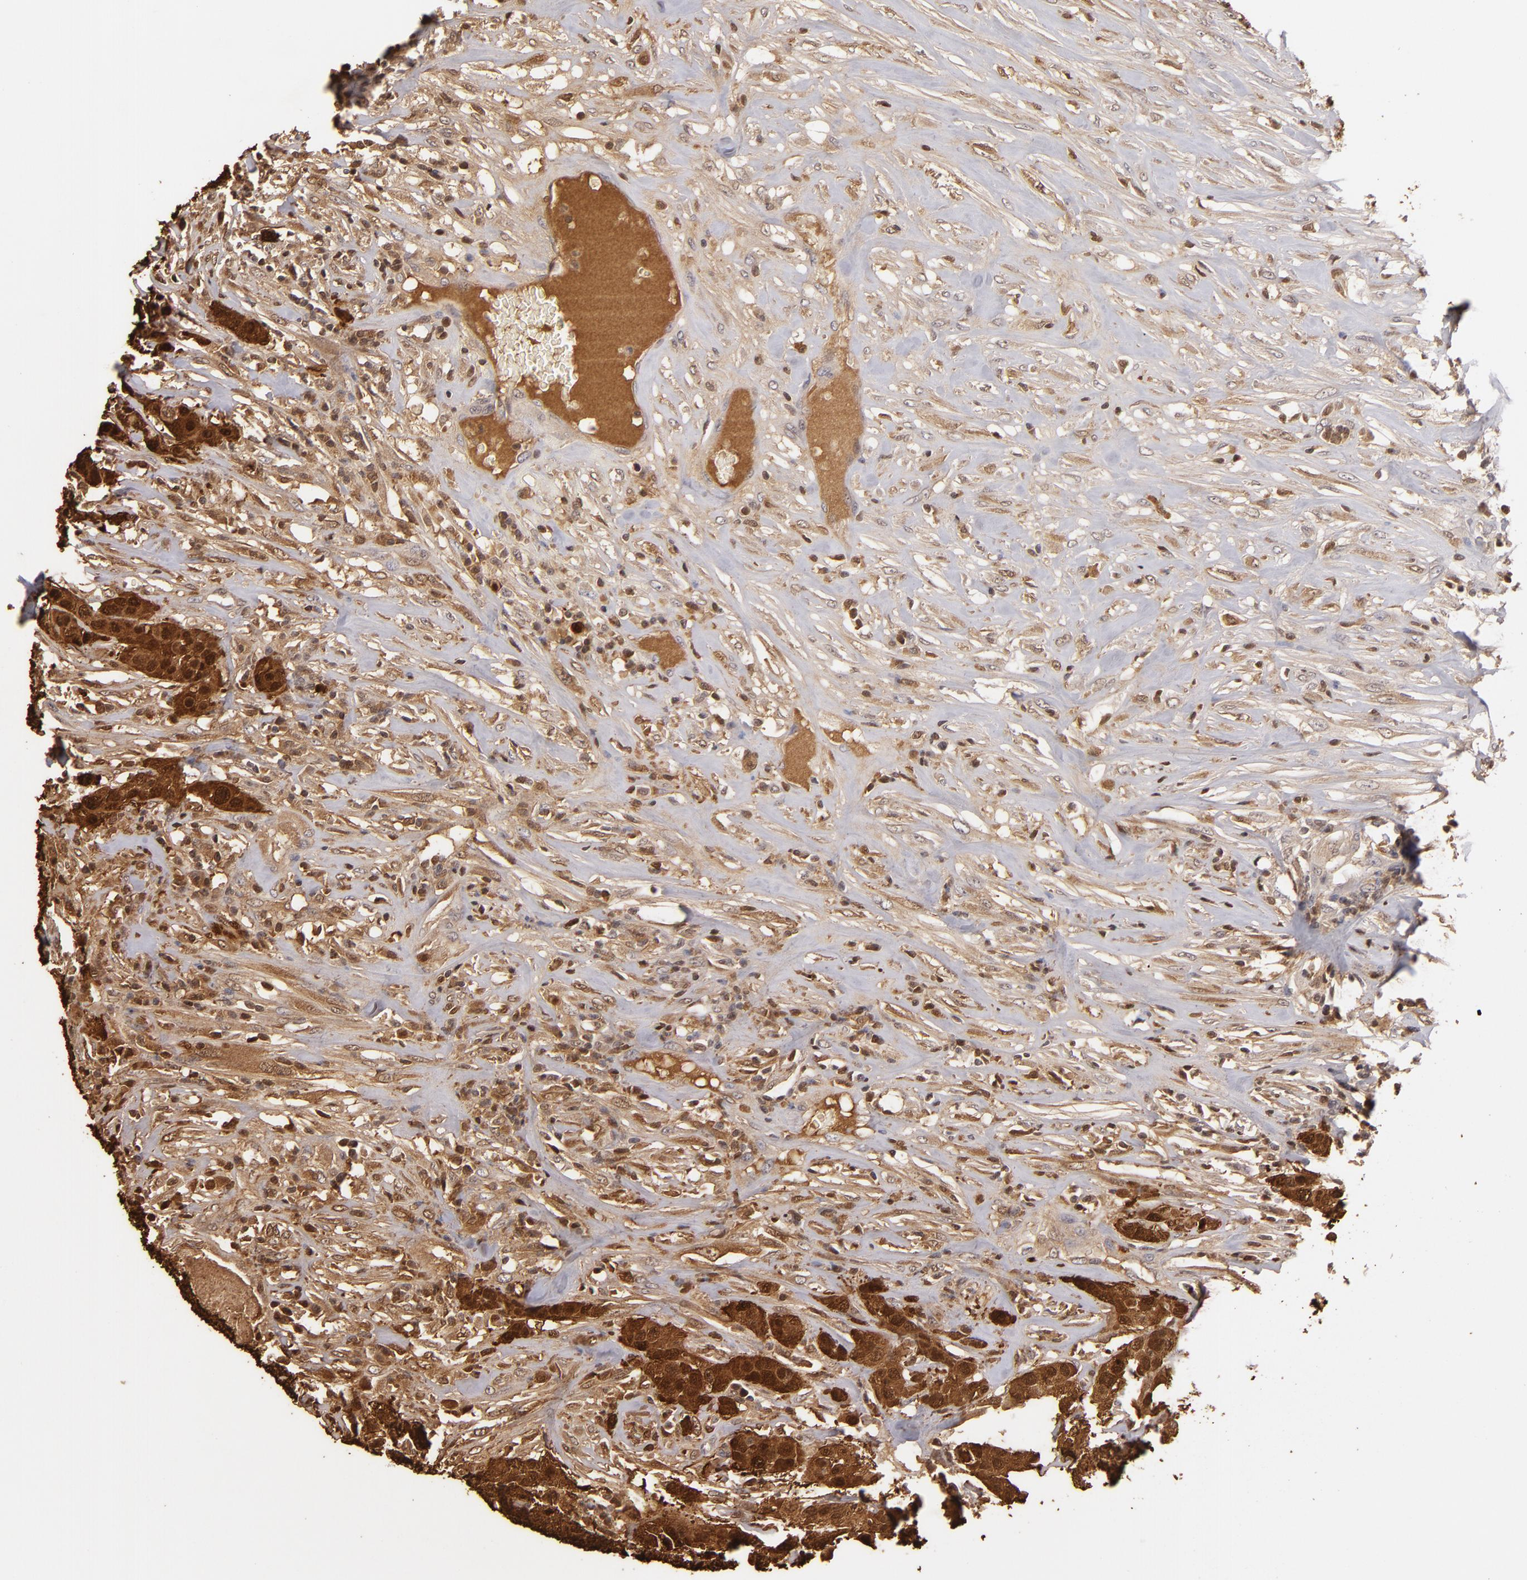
{"staining": {"intensity": "strong", "quantity": "25%-75%", "location": "cytoplasmic/membranous,nuclear"}, "tissue": "urothelial cancer", "cell_type": "Tumor cells", "image_type": "cancer", "snomed": [{"axis": "morphology", "description": "Urothelial carcinoma, High grade"}, {"axis": "topography", "description": "Urinary bladder"}], "caption": "The micrograph demonstrates a brown stain indicating the presence of a protein in the cytoplasmic/membranous and nuclear of tumor cells in urothelial cancer.", "gene": "S100A2", "patient": {"sex": "male", "age": 74}}